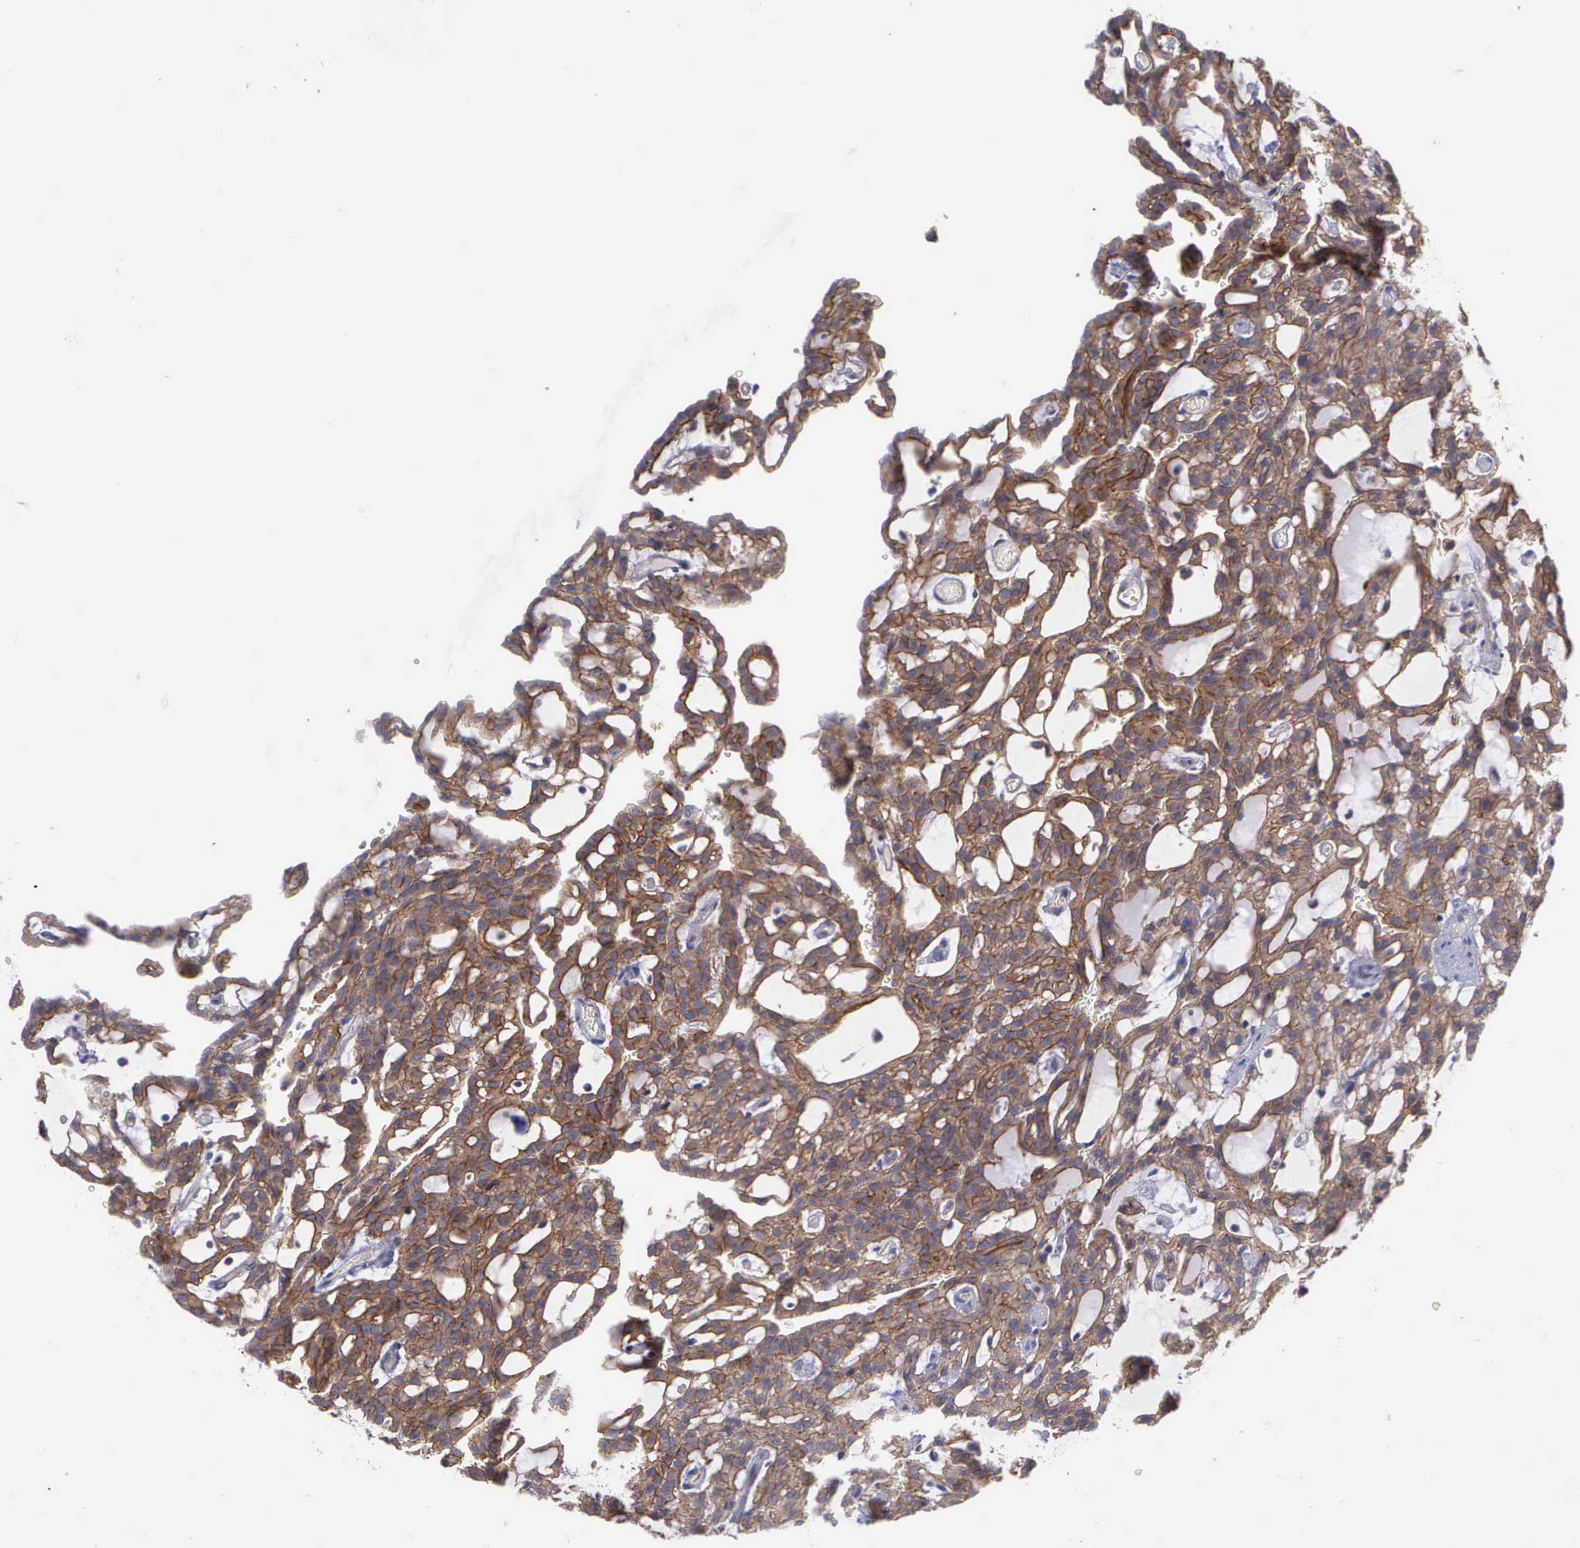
{"staining": {"intensity": "moderate", "quantity": ">75%", "location": "cytoplasmic/membranous"}, "tissue": "renal cancer", "cell_type": "Tumor cells", "image_type": "cancer", "snomed": [{"axis": "morphology", "description": "Adenocarcinoma, NOS"}, {"axis": "topography", "description": "Kidney"}], "caption": "Immunohistochemistry micrograph of neoplastic tissue: human adenocarcinoma (renal) stained using immunohistochemistry (IHC) exhibits medium levels of moderate protein expression localized specifically in the cytoplasmic/membranous of tumor cells, appearing as a cytoplasmic/membranous brown color.", "gene": "MICAL3", "patient": {"sex": "male", "age": 63}}